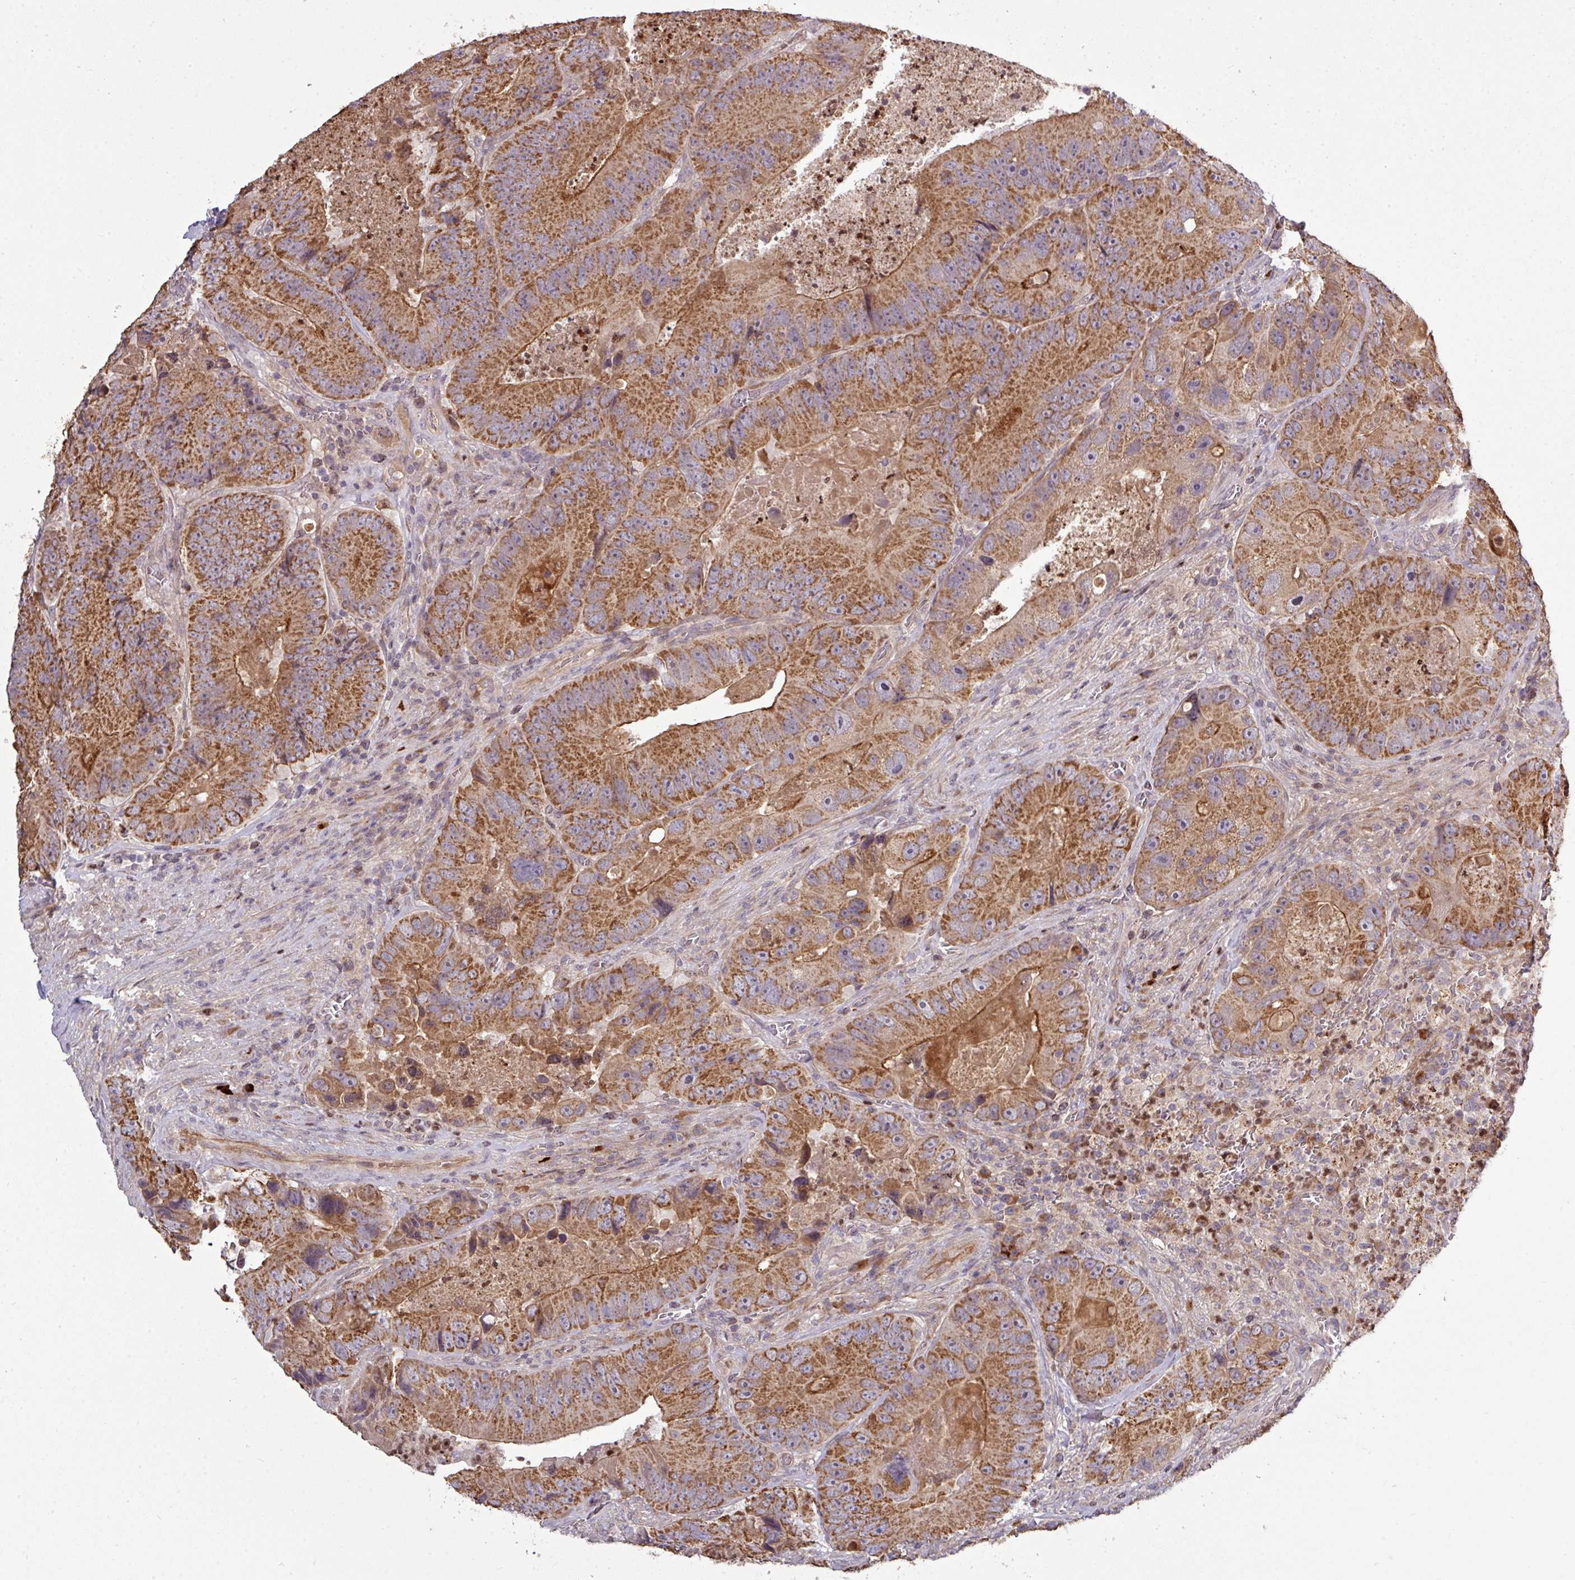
{"staining": {"intensity": "strong", "quantity": ">75%", "location": "cytoplasmic/membranous"}, "tissue": "colorectal cancer", "cell_type": "Tumor cells", "image_type": "cancer", "snomed": [{"axis": "morphology", "description": "Adenocarcinoma, NOS"}, {"axis": "topography", "description": "Colon"}], "caption": "Immunohistochemical staining of colorectal adenocarcinoma demonstrates high levels of strong cytoplasmic/membranous expression in approximately >75% of tumor cells.", "gene": "PAPLN", "patient": {"sex": "female", "age": 86}}